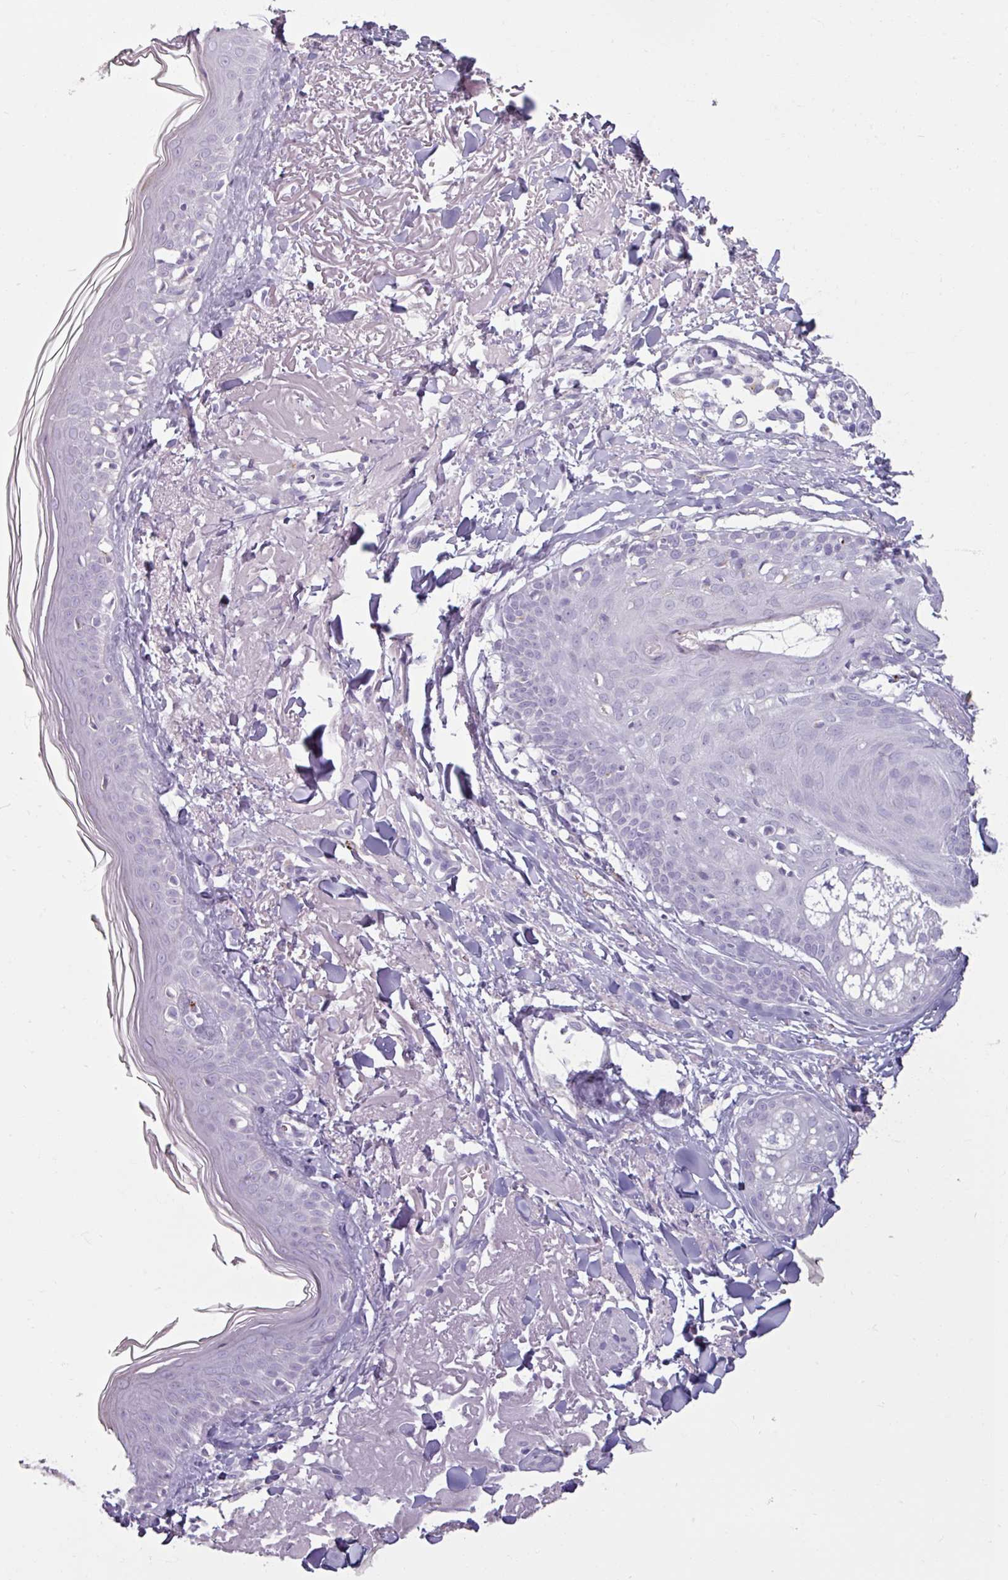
{"staining": {"intensity": "negative", "quantity": "none", "location": "none"}, "tissue": "skin", "cell_type": "Fibroblasts", "image_type": "normal", "snomed": [{"axis": "morphology", "description": "Normal tissue, NOS"}, {"axis": "morphology", "description": "Malignant melanoma, NOS"}, {"axis": "topography", "description": "Skin"}], "caption": "IHC of normal human skin demonstrates no positivity in fibroblasts.", "gene": "SLC27A5", "patient": {"sex": "male", "age": 80}}